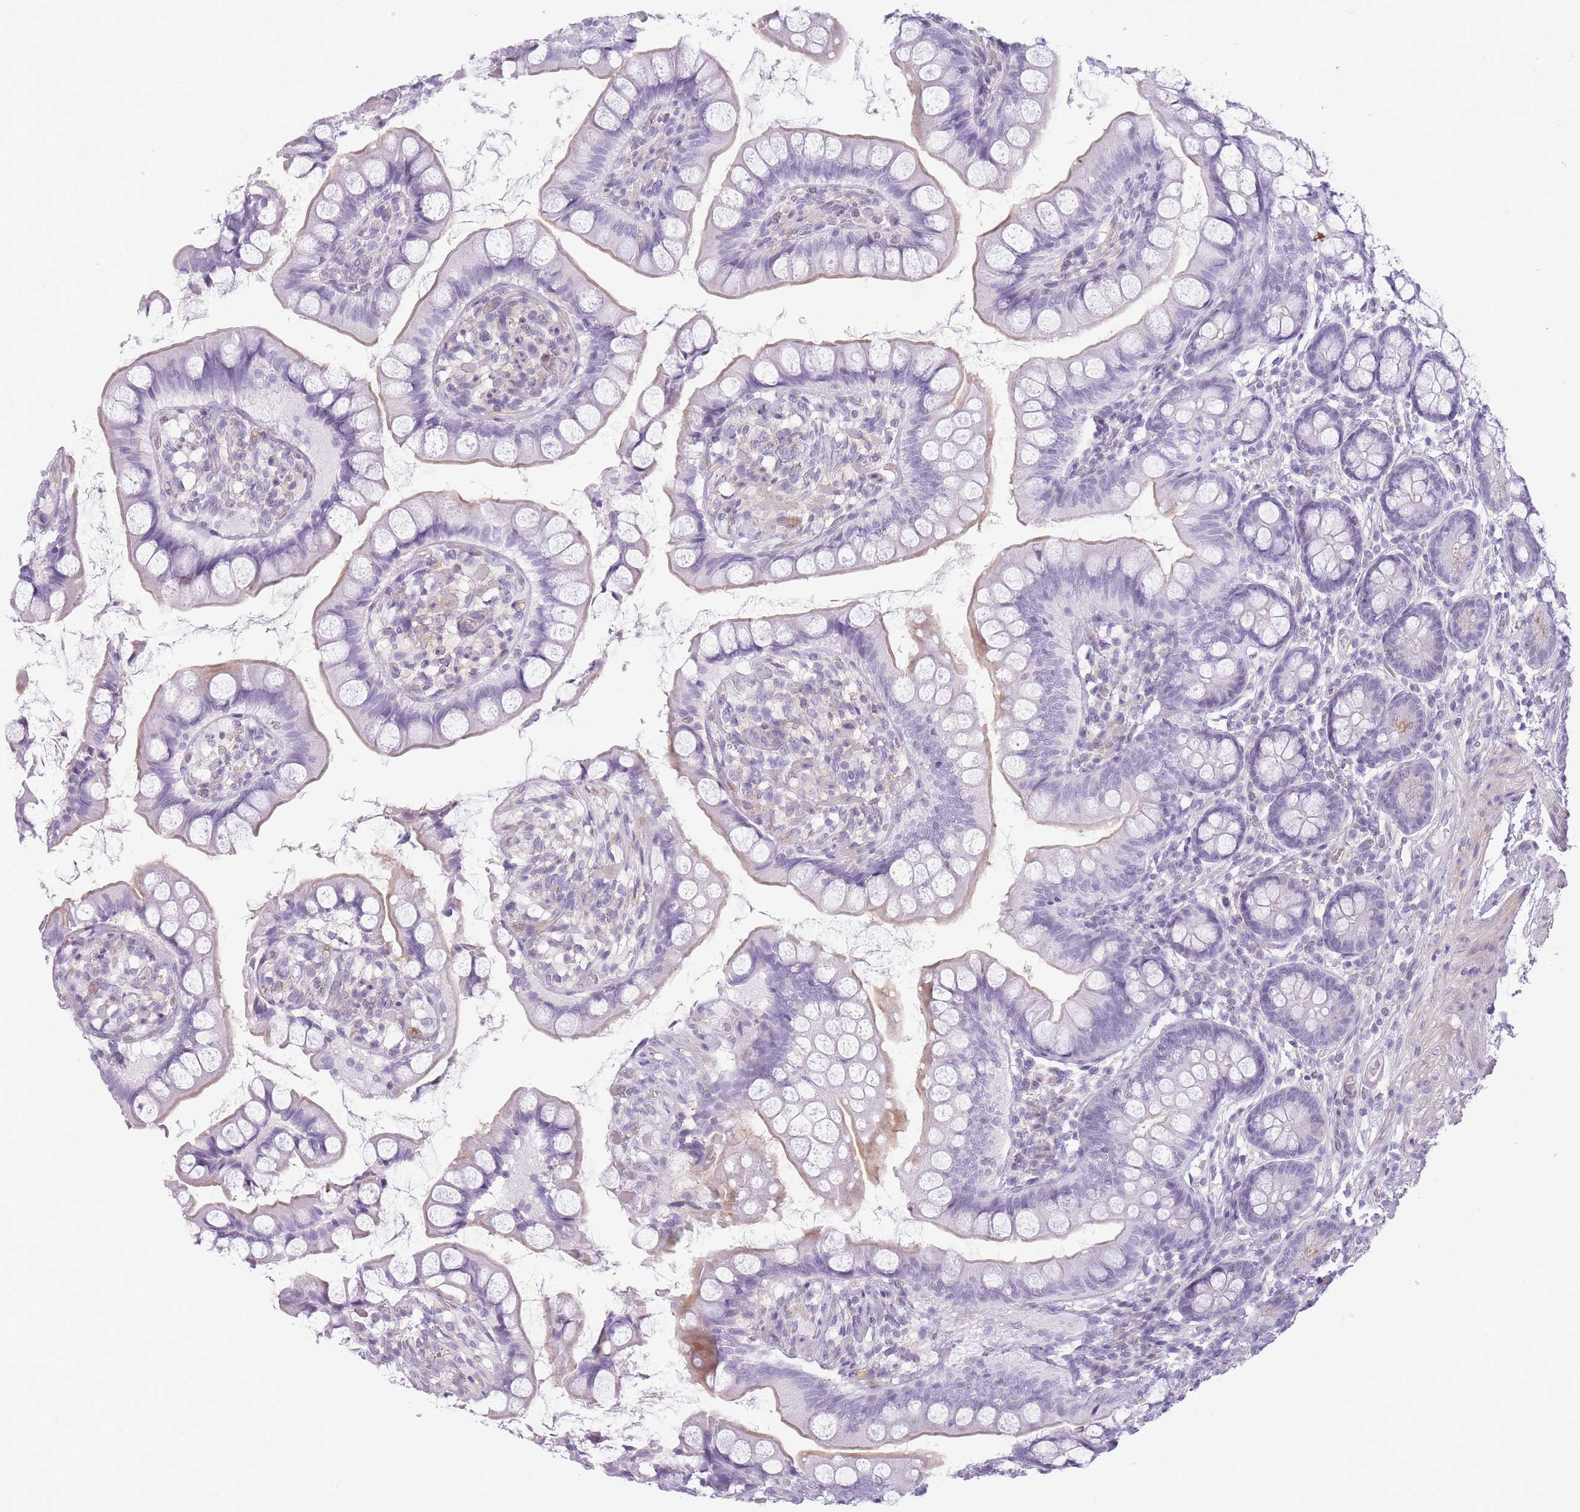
{"staining": {"intensity": "negative", "quantity": "none", "location": "none"}, "tissue": "small intestine", "cell_type": "Glandular cells", "image_type": "normal", "snomed": [{"axis": "morphology", "description": "Normal tissue, NOS"}, {"axis": "topography", "description": "Small intestine"}], "caption": "Immunohistochemistry (IHC) histopathology image of benign human small intestine stained for a protein (brown), which exhibits no positivity in glandular cells. Nuclei are stained in blue.", "gene": "GGT1", "patient": {"sex": "male", "age": 70}}